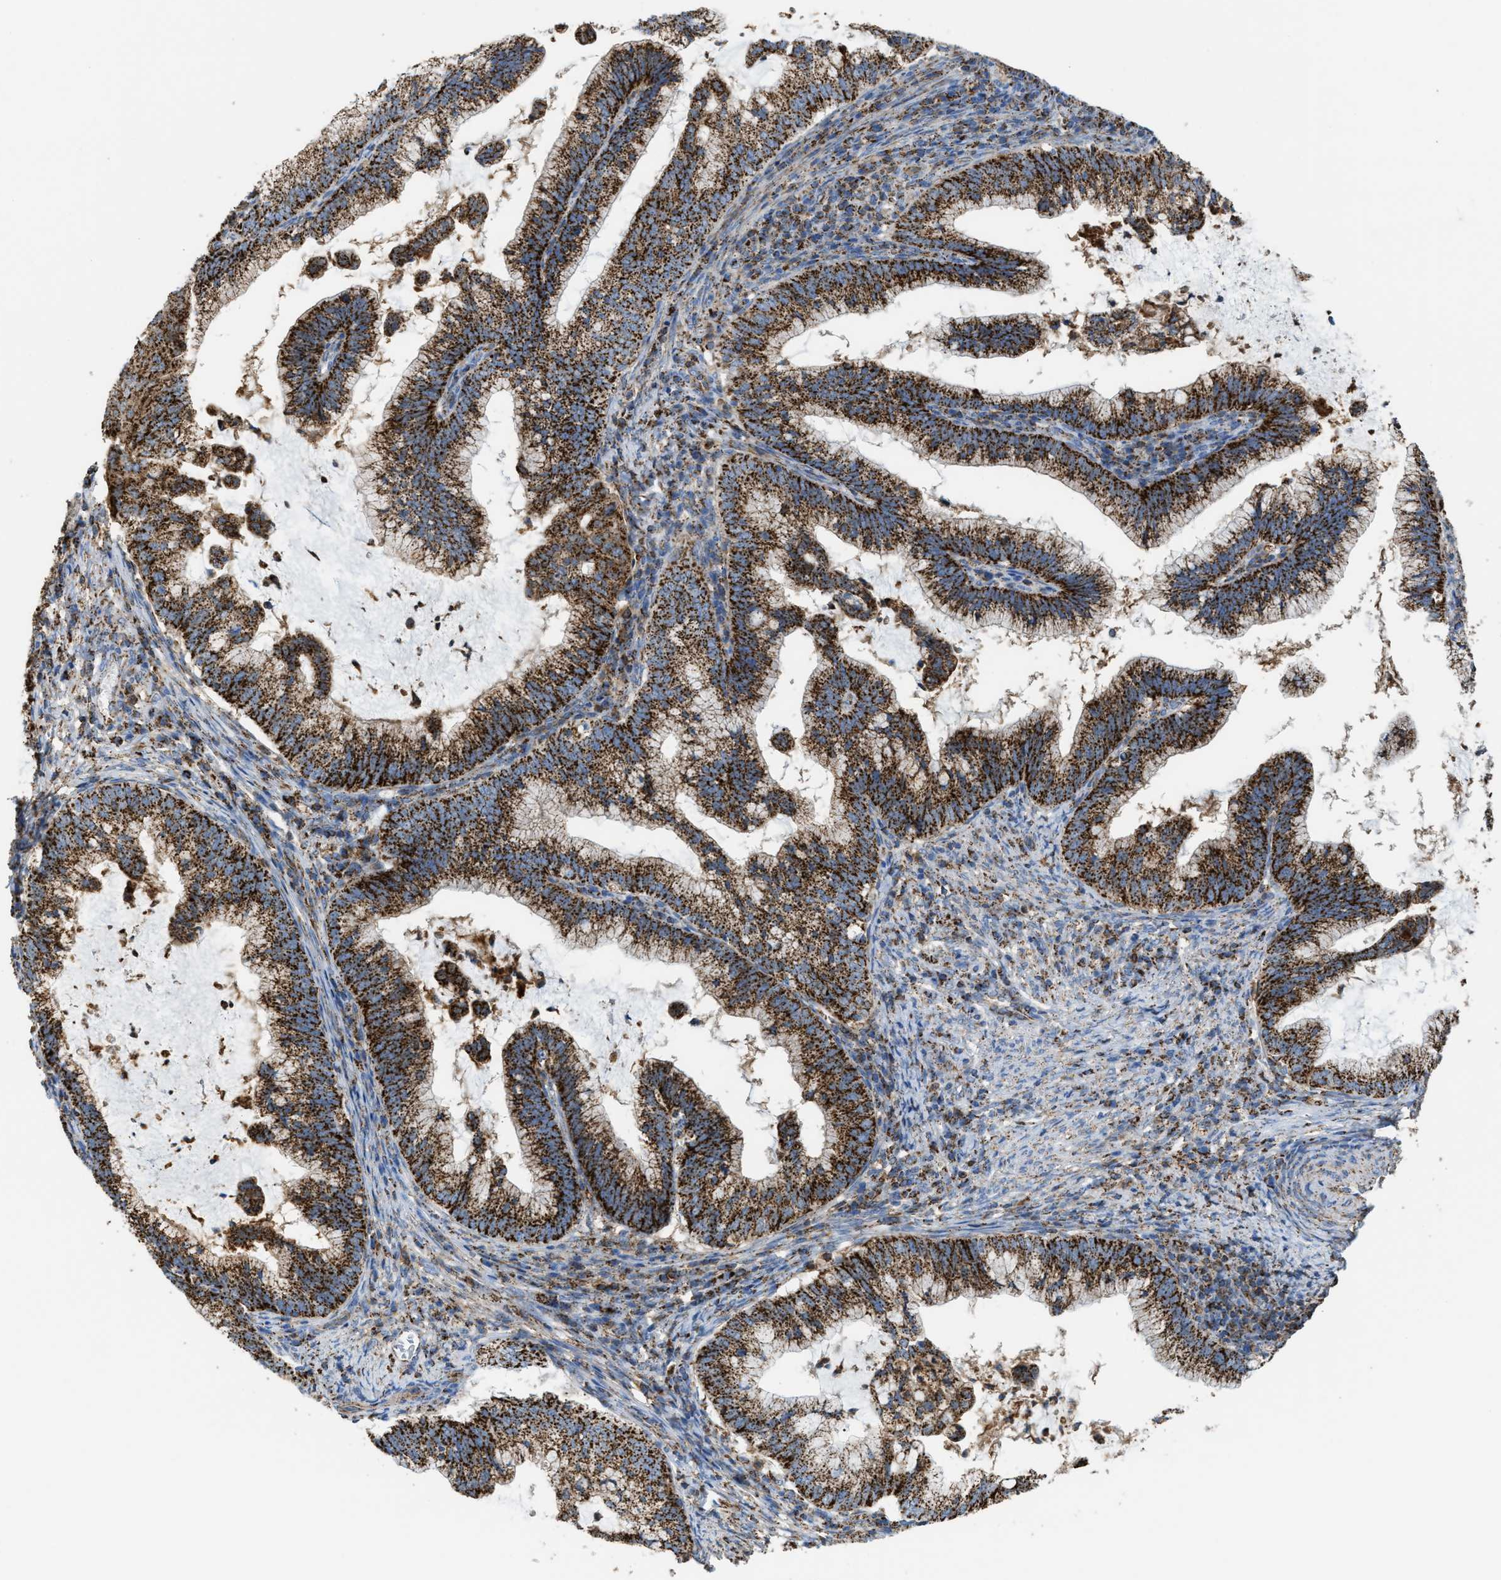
{"staining": {"intensity": "strong", "quantity": ">75%", "location": "cytoplasmic/membranous"}, "tissue": "cervical cancer", "cell_type": "Tumor cells", "image_type": "cancer", "snomed": [{"axis": "morphology", "description": "Adenocarcinoma, NOS"}, {"axis": "topography", "description": "Cervix"}], "caption": "Human cervical cancer (adenocarcinoma) stained for a protein (brown) exhibits strong cytoplasmic/membranous positive staining in approximately >75% of tumor cells.", "gene": "ECHS1", "patient": {"sex": "female", "age": 36}}